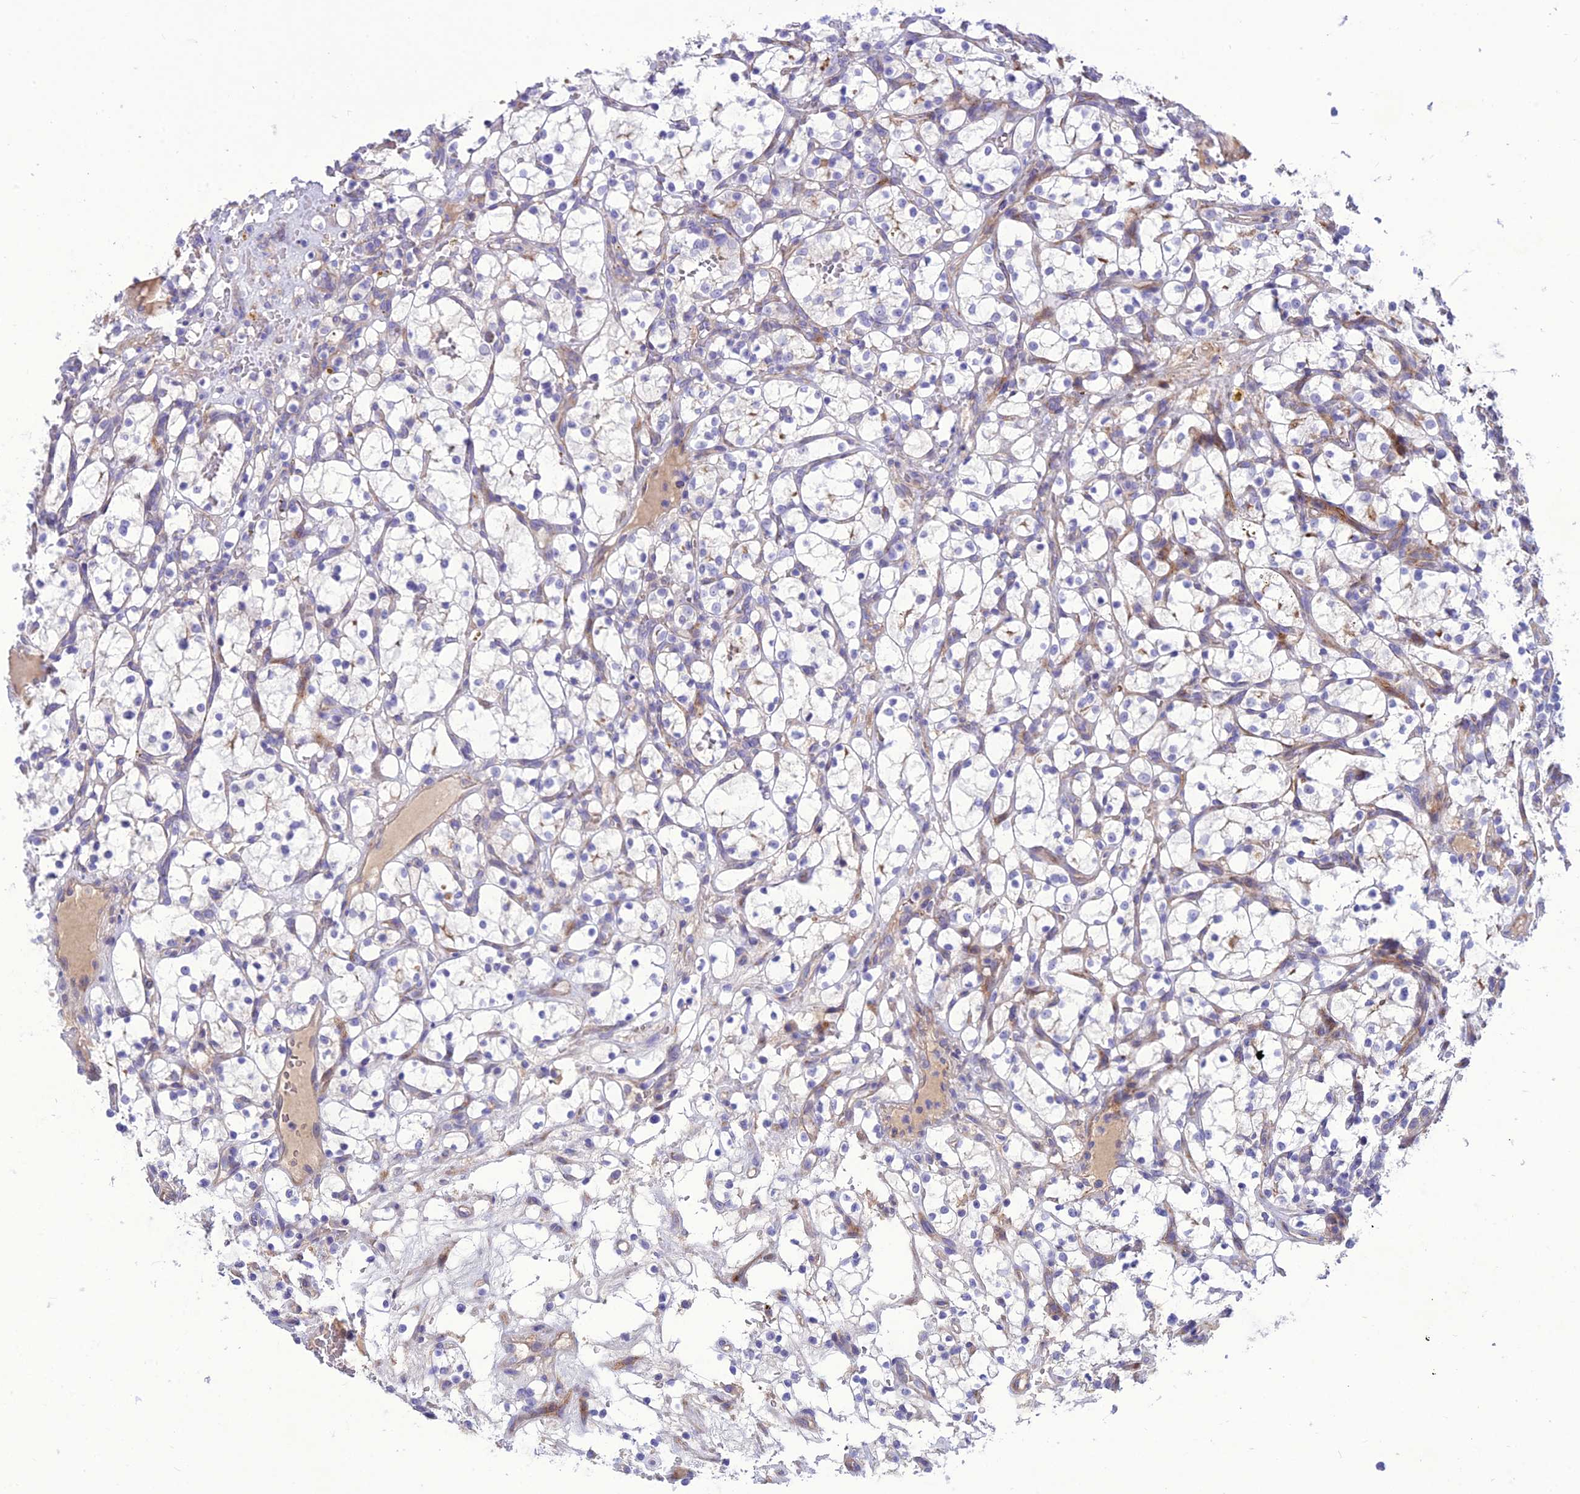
{"staining": {"intensity": "negative", "quantity": "none", "location": "none"}, "tissue": "renal cancer", "cell_type": "Tumor cells", "image_type": "cancer", "snomed": [{"axis": "morphology", "description": "Adenocarcinoma, NOS"}, {"axis": "topography", "description": "Kidney"}], "caption": "Adenocarcinoma (renal) stained for a protein using immunohistochemistry reveals no expression tumor cells.", "gene": "TEKT3", "patient": {"sex": "female", "age": 69}}